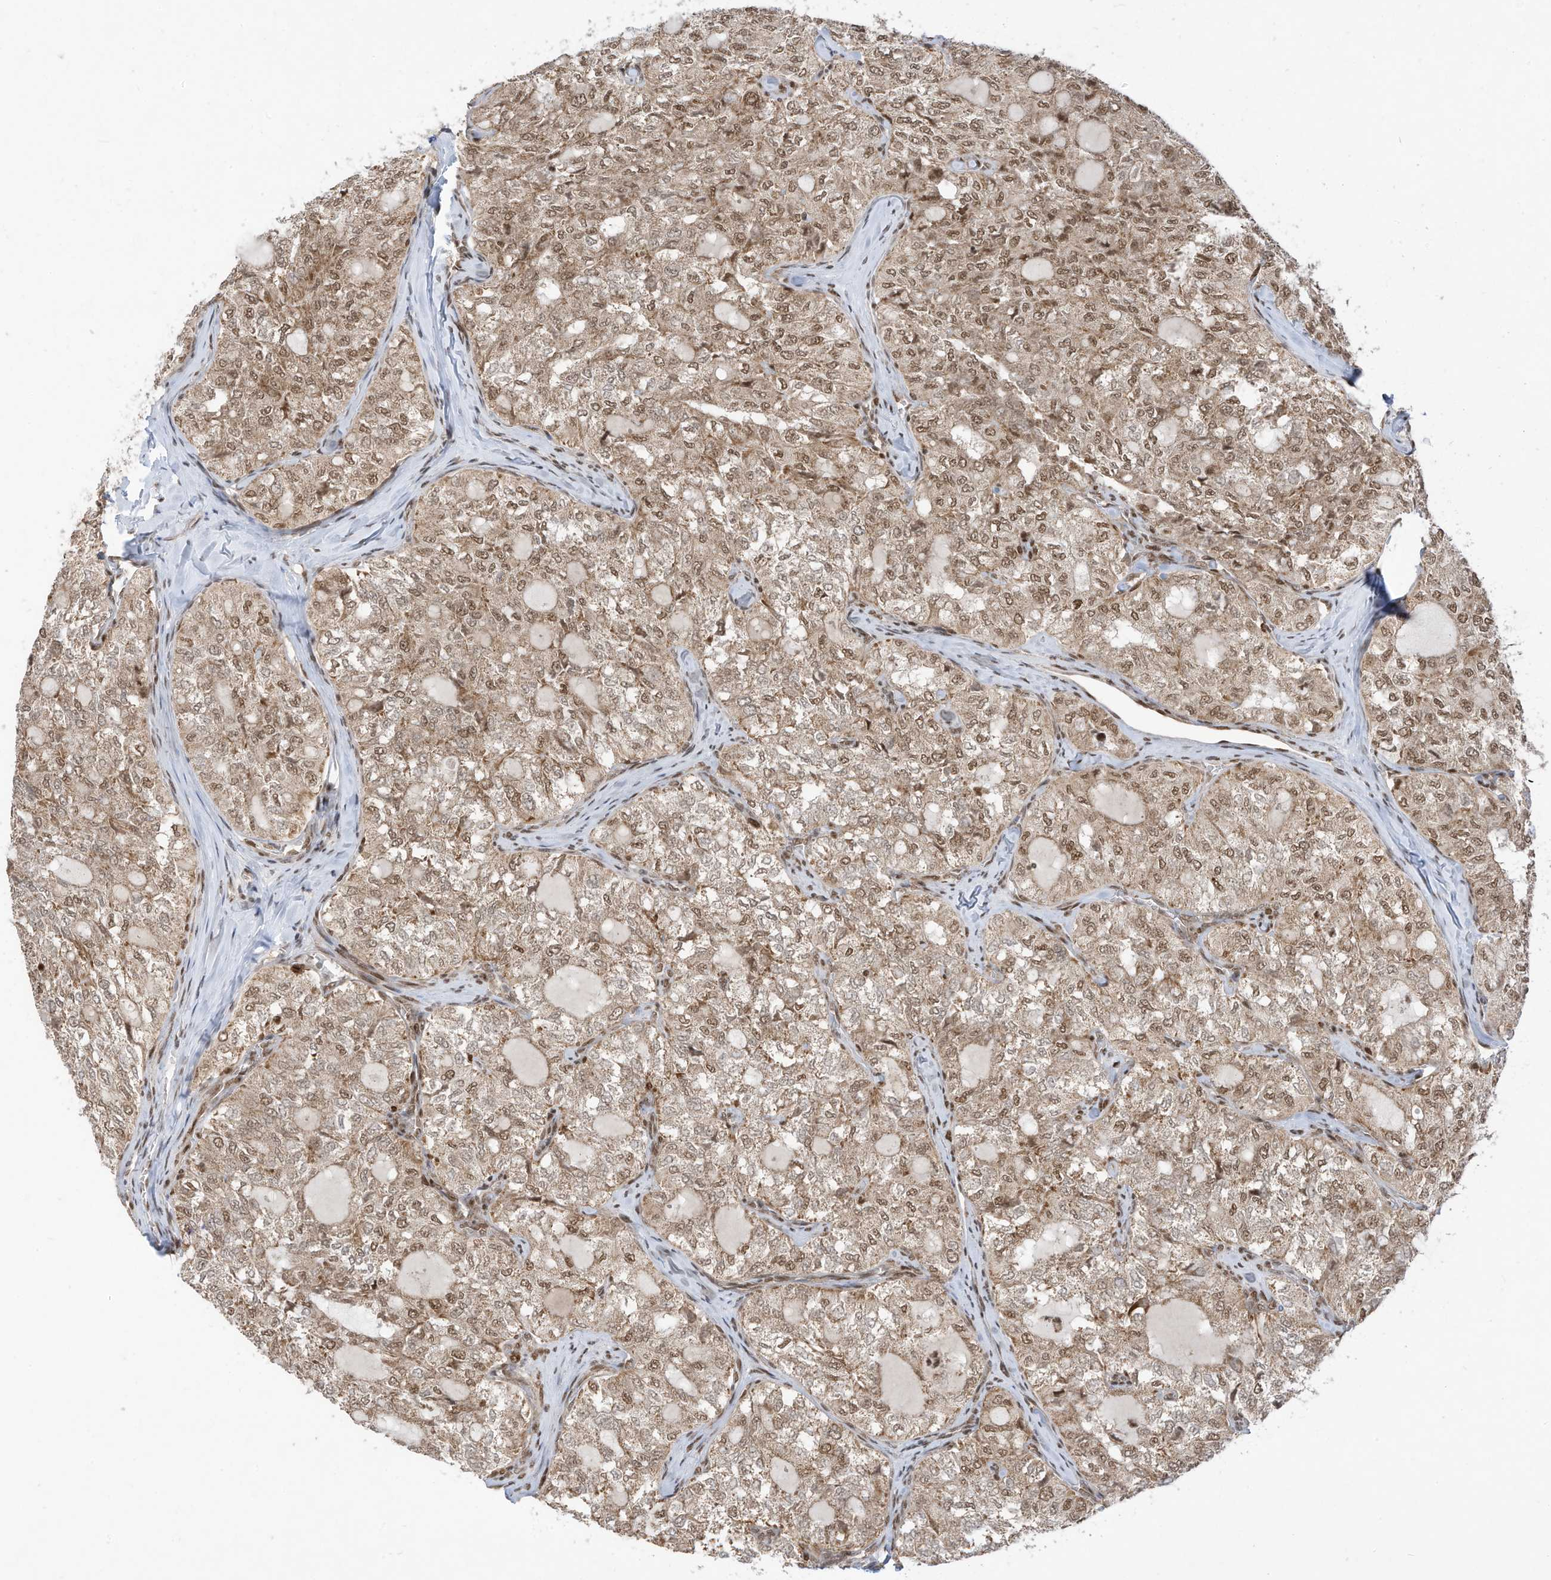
{"staining": {"intensity": "moderate", "quantity": ">75%", "location": "cytoplasmic/membranous,nuclear"}, "tissue": "thyroid cancer", "cell_type": "Tumor cells", "image_type": "cancer", "snomed": [{"axis": "morphology", "description": "Follicular adenoma carcinoma, NOS"}, {"axis": "topography", "description": "Thyroid gland"}], "caption": "Tumor cells demonstrate medium levels of moderate cytoplasmic/membranous and nuclear staining in about >75% of cells in human thyroid follicular adenoma carcinoma.", "gene": "AURKAIP1", "patient": {"sex": "male", "age": 75}}